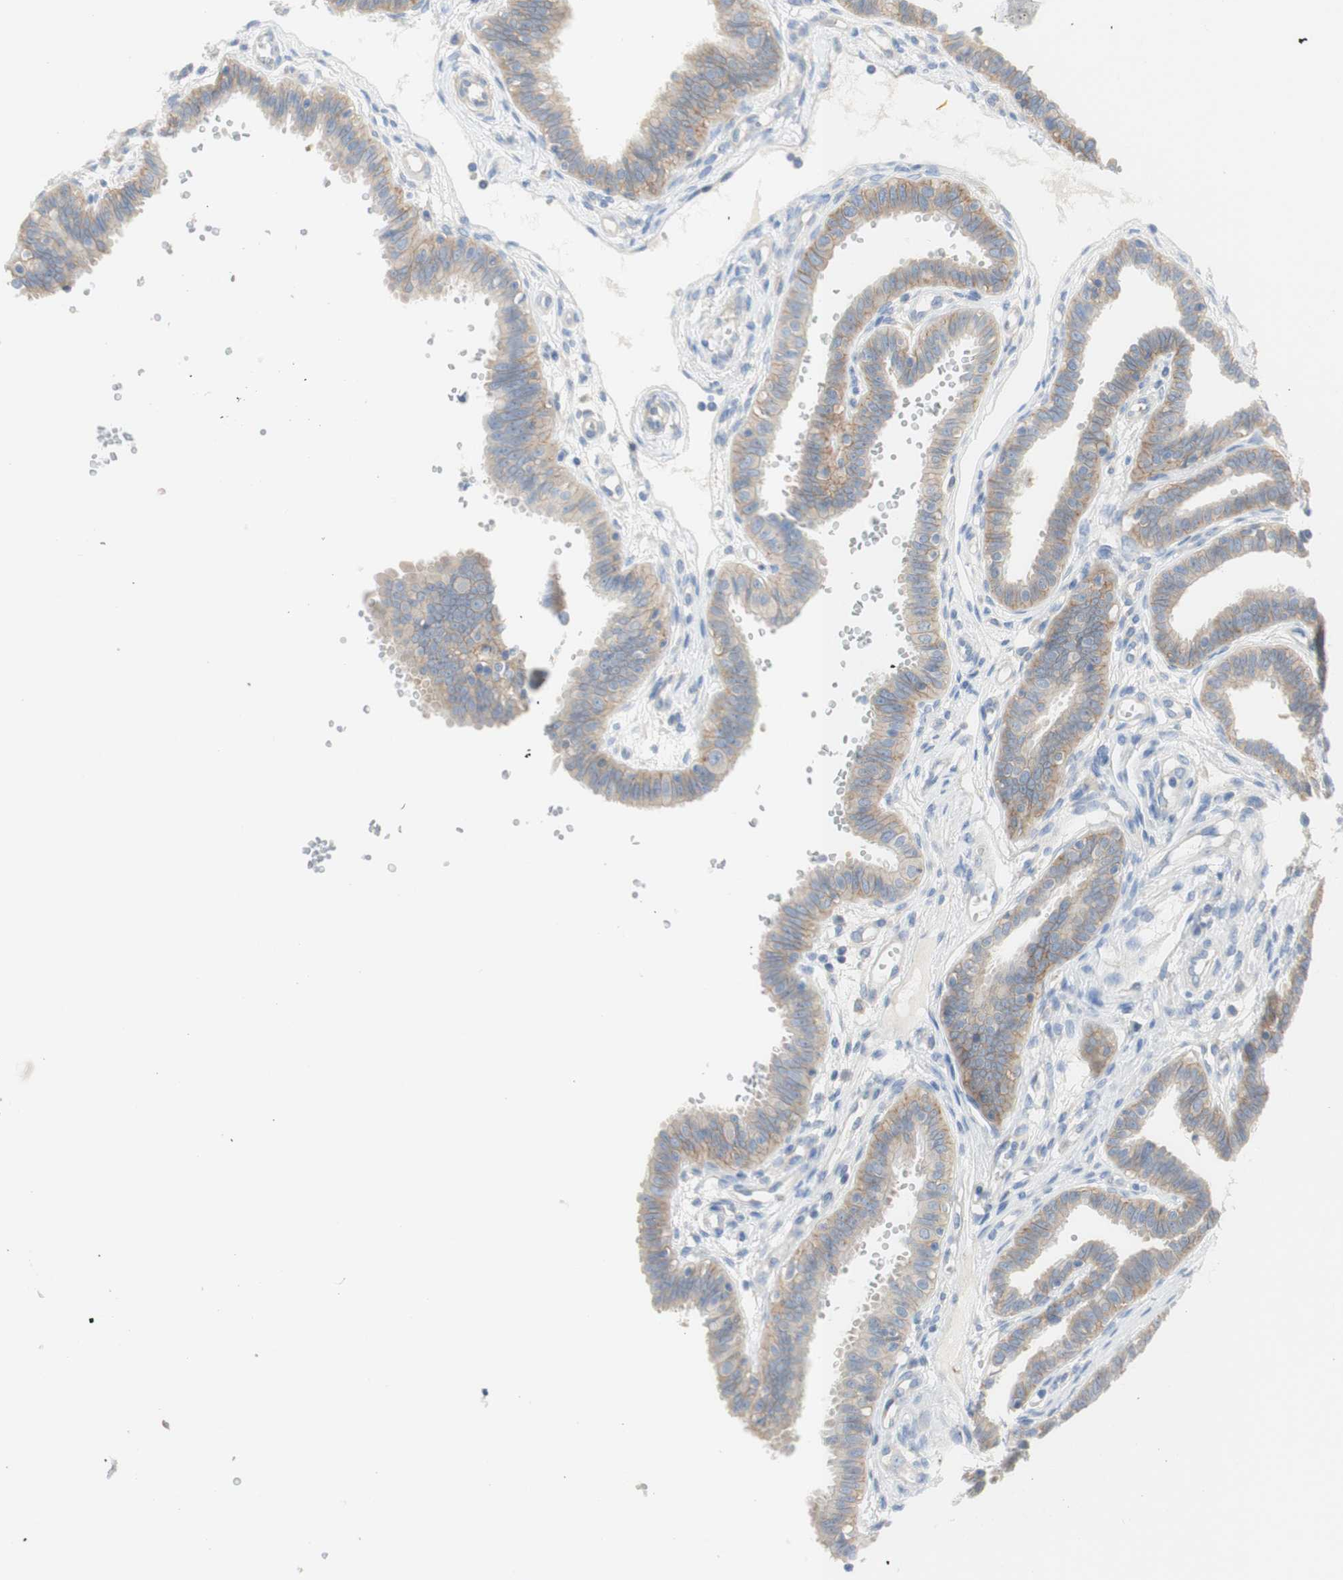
{"staining": {"intensity": "weak", "quantity": ">75%", "location": "cytoplasmic/membranous"}, "tissue": "fallopian tube", "cell_type": "Glandular cells", "image_type": "normal", "snomed": [{"axis": "morphology", "description": "Normal tissue, NOS"}, {"axis": "topography", "description": "Fallopian tube"}], "caption": "Fallopian tube stained for a protein (brown) shows weak cytoplasmic/membranous positive staining in about >75% of glandular cells.", "gene": "ATP2B1", "patient": {"sex": "female", "age": 32}}